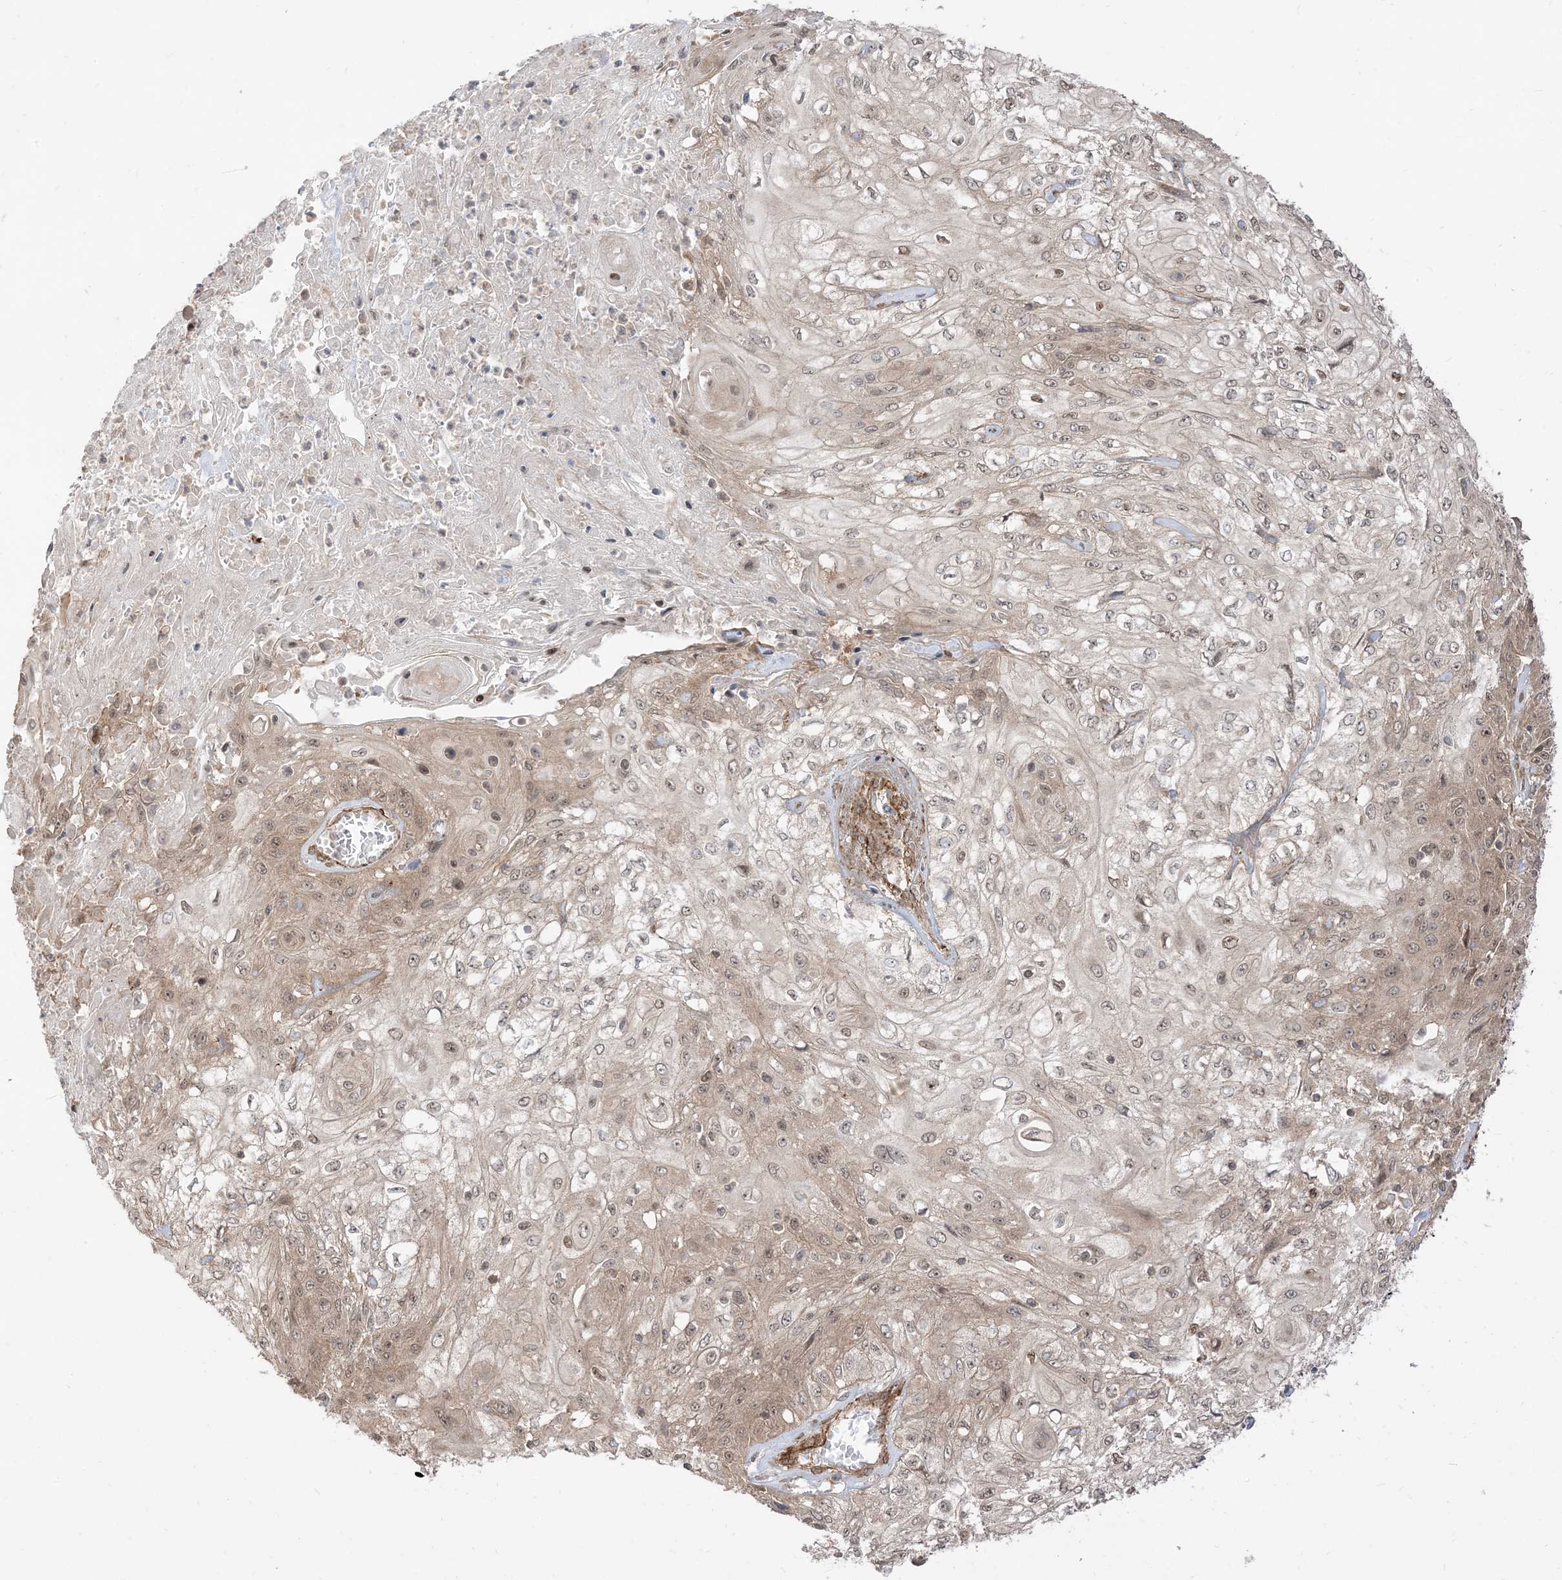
{"staining": {"intensity": "weak", "quantity": "25%-75%", "location": "cytoplasmic/membranous,nuclear"}, "tissue": "skin cancer", "cell_type": "Tumor cells", "image_type": "cancer", "snomed": [{"axis": "morphology", "description": "Squamous cell carcinoma, NOS"}, {"axis": "morphology", "description": "Squamous cell carcinoma, metastatic, NOS"}, {"axis": "topography", "description": "Skin"}, {"axis": "topography", "description": "Lymph node"}], "caption": "A brown stain labels weak cytoplasmic/membranous and nuclear staining of a protein in human squamous cell carcinoma (skin) tumor cells. Immunohistochemistry (ihc) stains the protein in brown and the nuclei are stained blue.", "gene": "TBCC", "patient": {"sex": "male", "age": 75}}